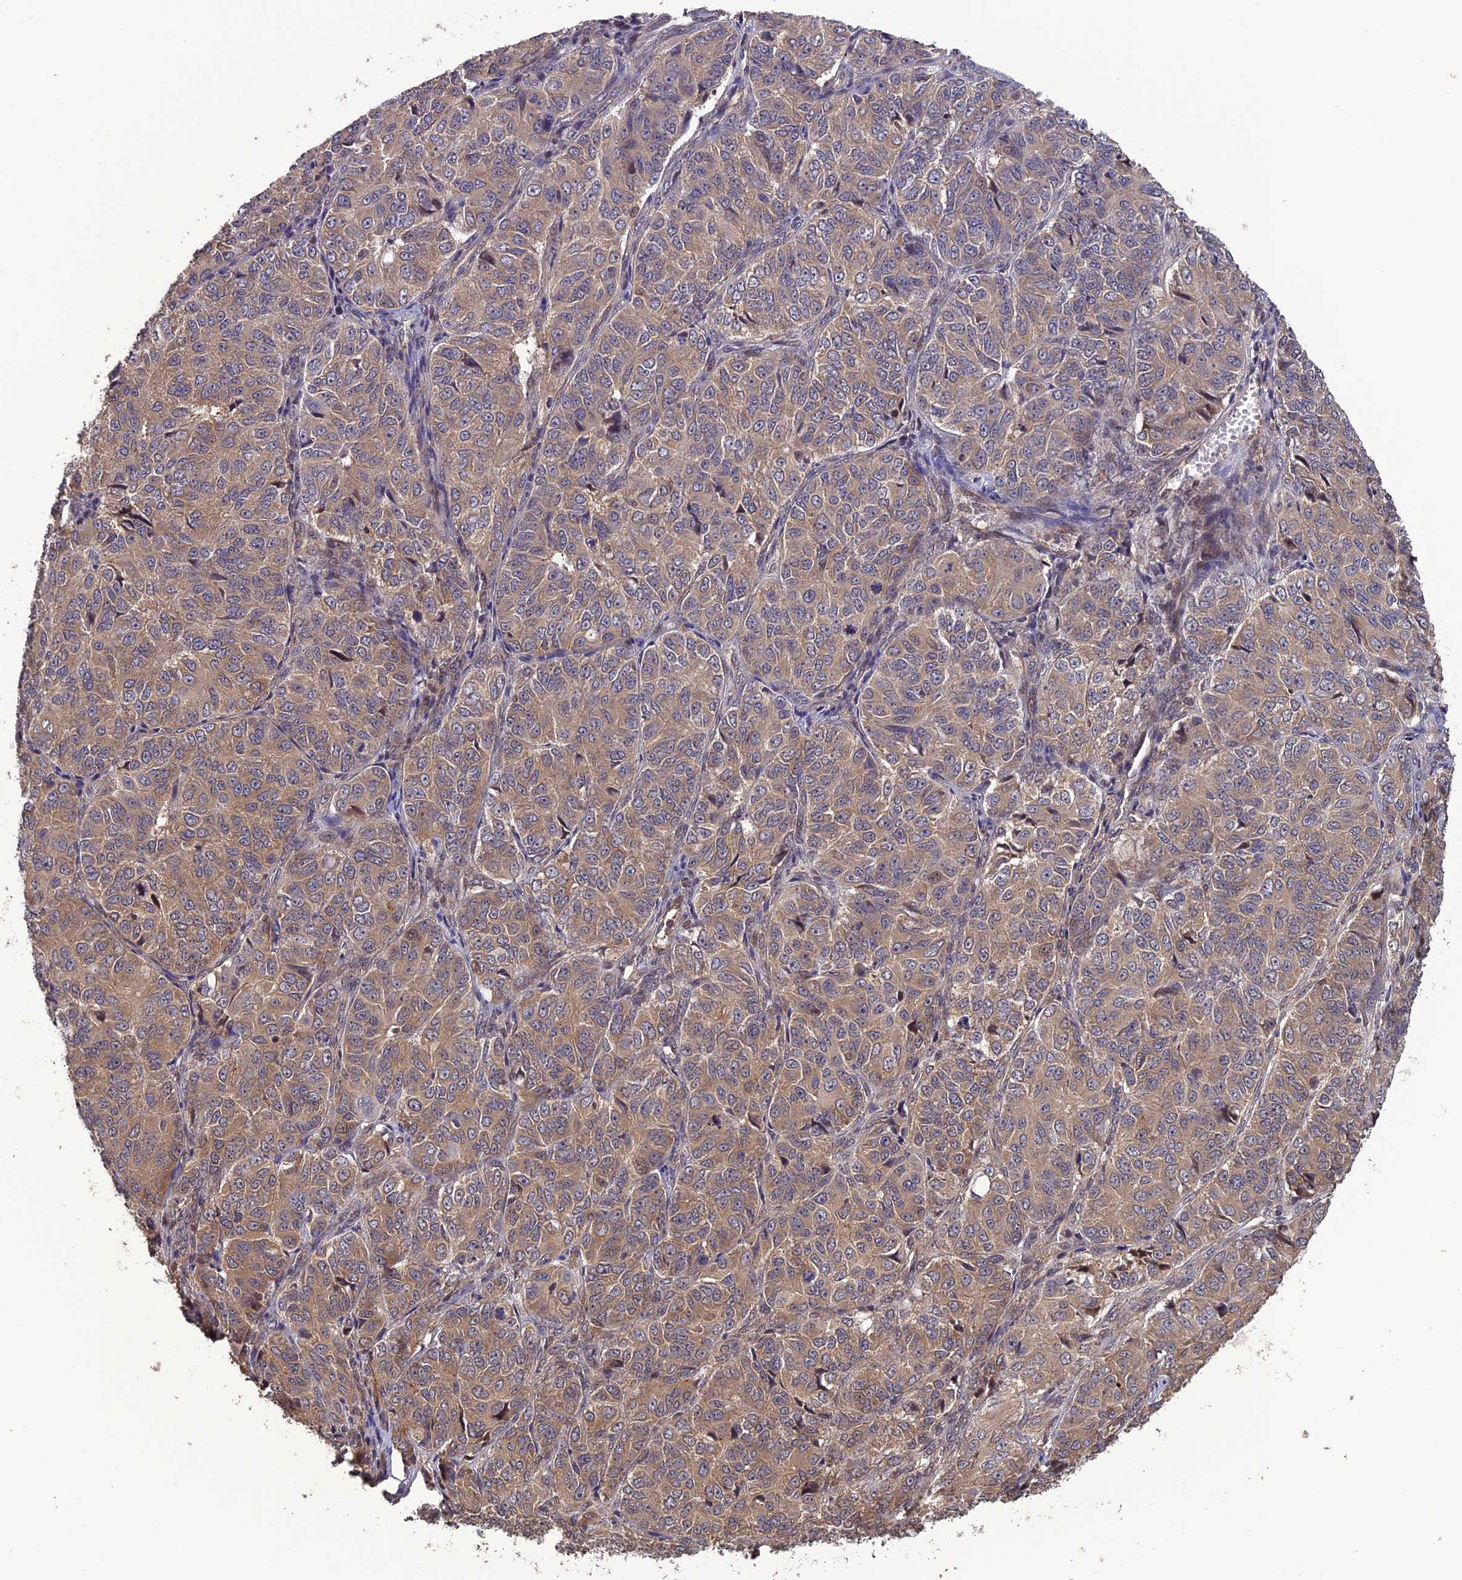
{"staining": {"intensity": "moderate", "quantity": ">75%", "location": "cytoplasmic/membranous"}, "tissue": "ovarian cancer", "cell_type": "Tumor cells", "image_type": "cancer", "snomed": [{"axis": "morphology", "description": "Carcinoma, endometroid"}, {"axis": "topography", "description": "Ovary"}], "caption": "Immunohistochemical staining of human endometroid carcinoma (ovarian) demonstrates moderate cytoplasmic/membranous protein staining in about >75% of tumor cells.", "gene": "LIN37", "patient": {"sex": "female", "age": 51}}